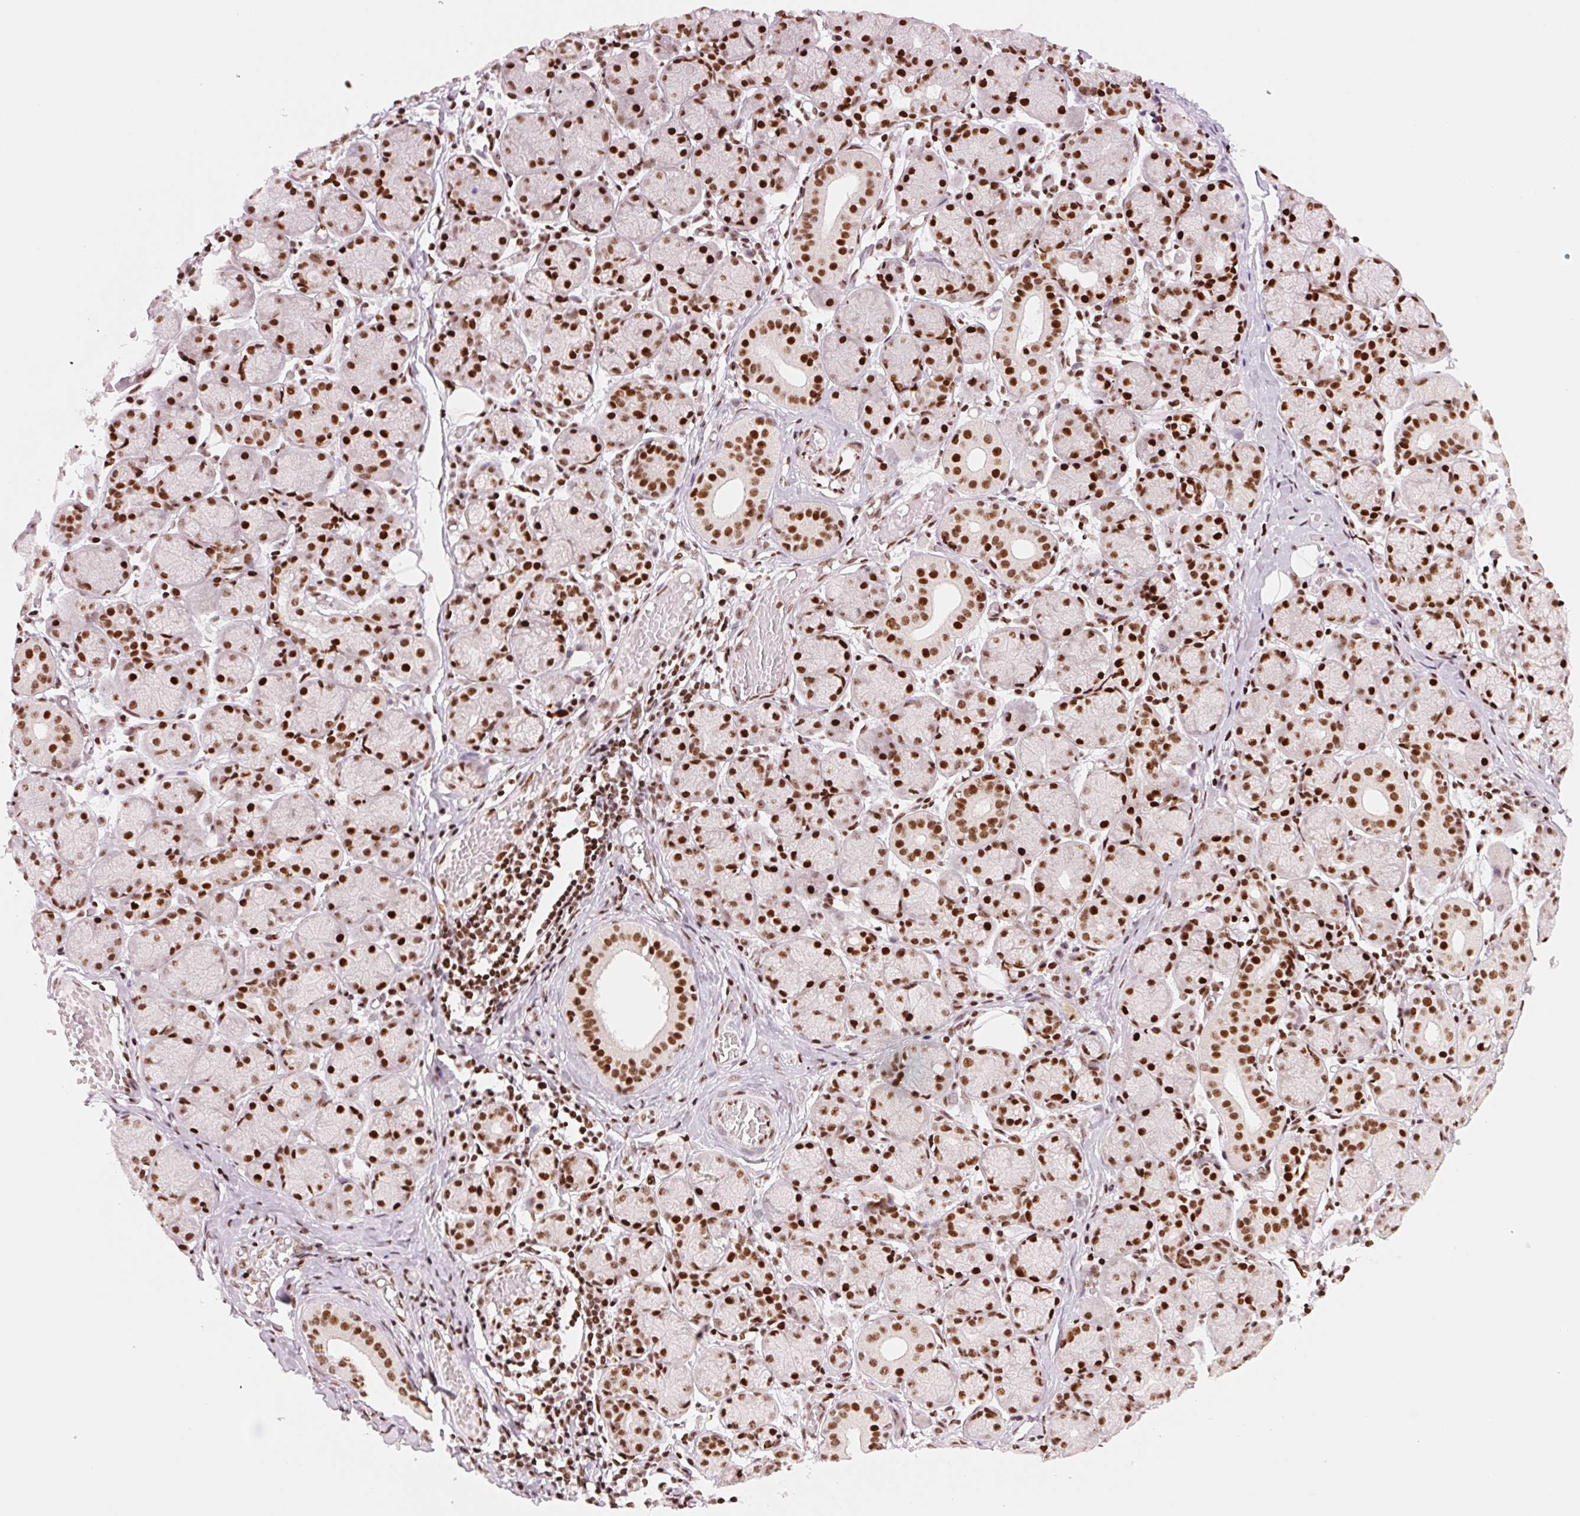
{"staining": {"intensity": "strong", "quantity": ">75%", "location": "nuclear"}, "tissue": "salivary gland", "cell_type": "Glandular cells", "image_type": "normal", "snomed": [{"axis": "morphology", "description": "Normal tissue, NOS"}, {"axis": "topography", "description": "Salivary gland"}], "caption": "IHC micrograph of normal salivary gland: salivary gland stained using IHC reveals high levels of strong protein expression localized specifically in the nuclear of glandular cells, appearing as a nuclear brown color.", "gene": "NXF1", "patient": {"sex": "female", "age": 24}}